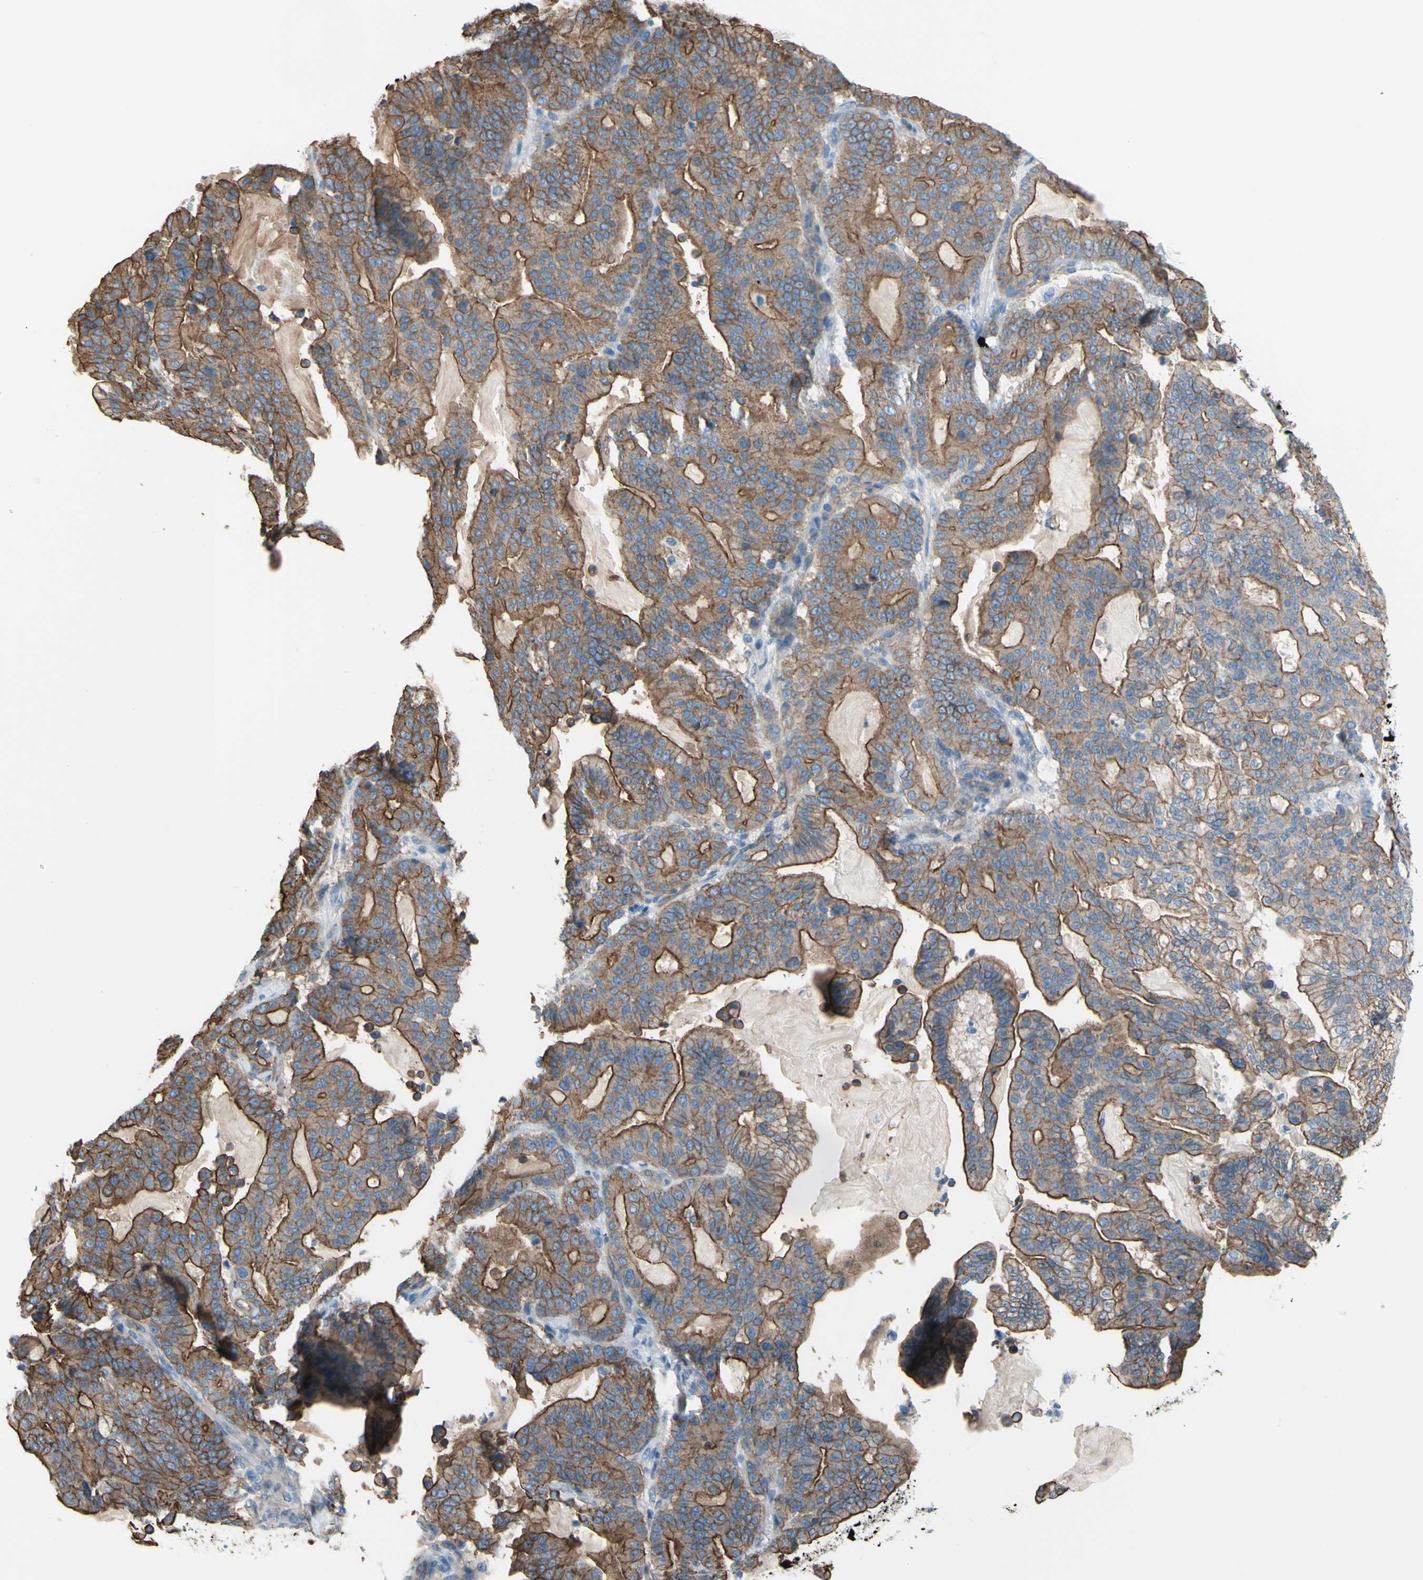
{"staining": {"intensity": "strong", "quantity": ">75%", "location": "cytoplasmic/membranous"}, "tissue": "pancreatic cancer", "cell_type": "Tumor cells", "image_type": "cancer", "snomed": [{"axis": "morphology", "description": "Adenocarcinoma, NOS"}, {"axis": "topography", "description": "Pancreas"}], "caption": "High-power microscopy captured an immunohistochemistry (IHC) image of adenocarcinoma (pancreatic), revealing strong cytoplasmic/membranous staining in approximately >75% of tumor cells. (brown staining indicates protein expression, while blue staining denotes nuclei).", "gene": "TPBG", "patient": {"sex": "male", "age": 63}}